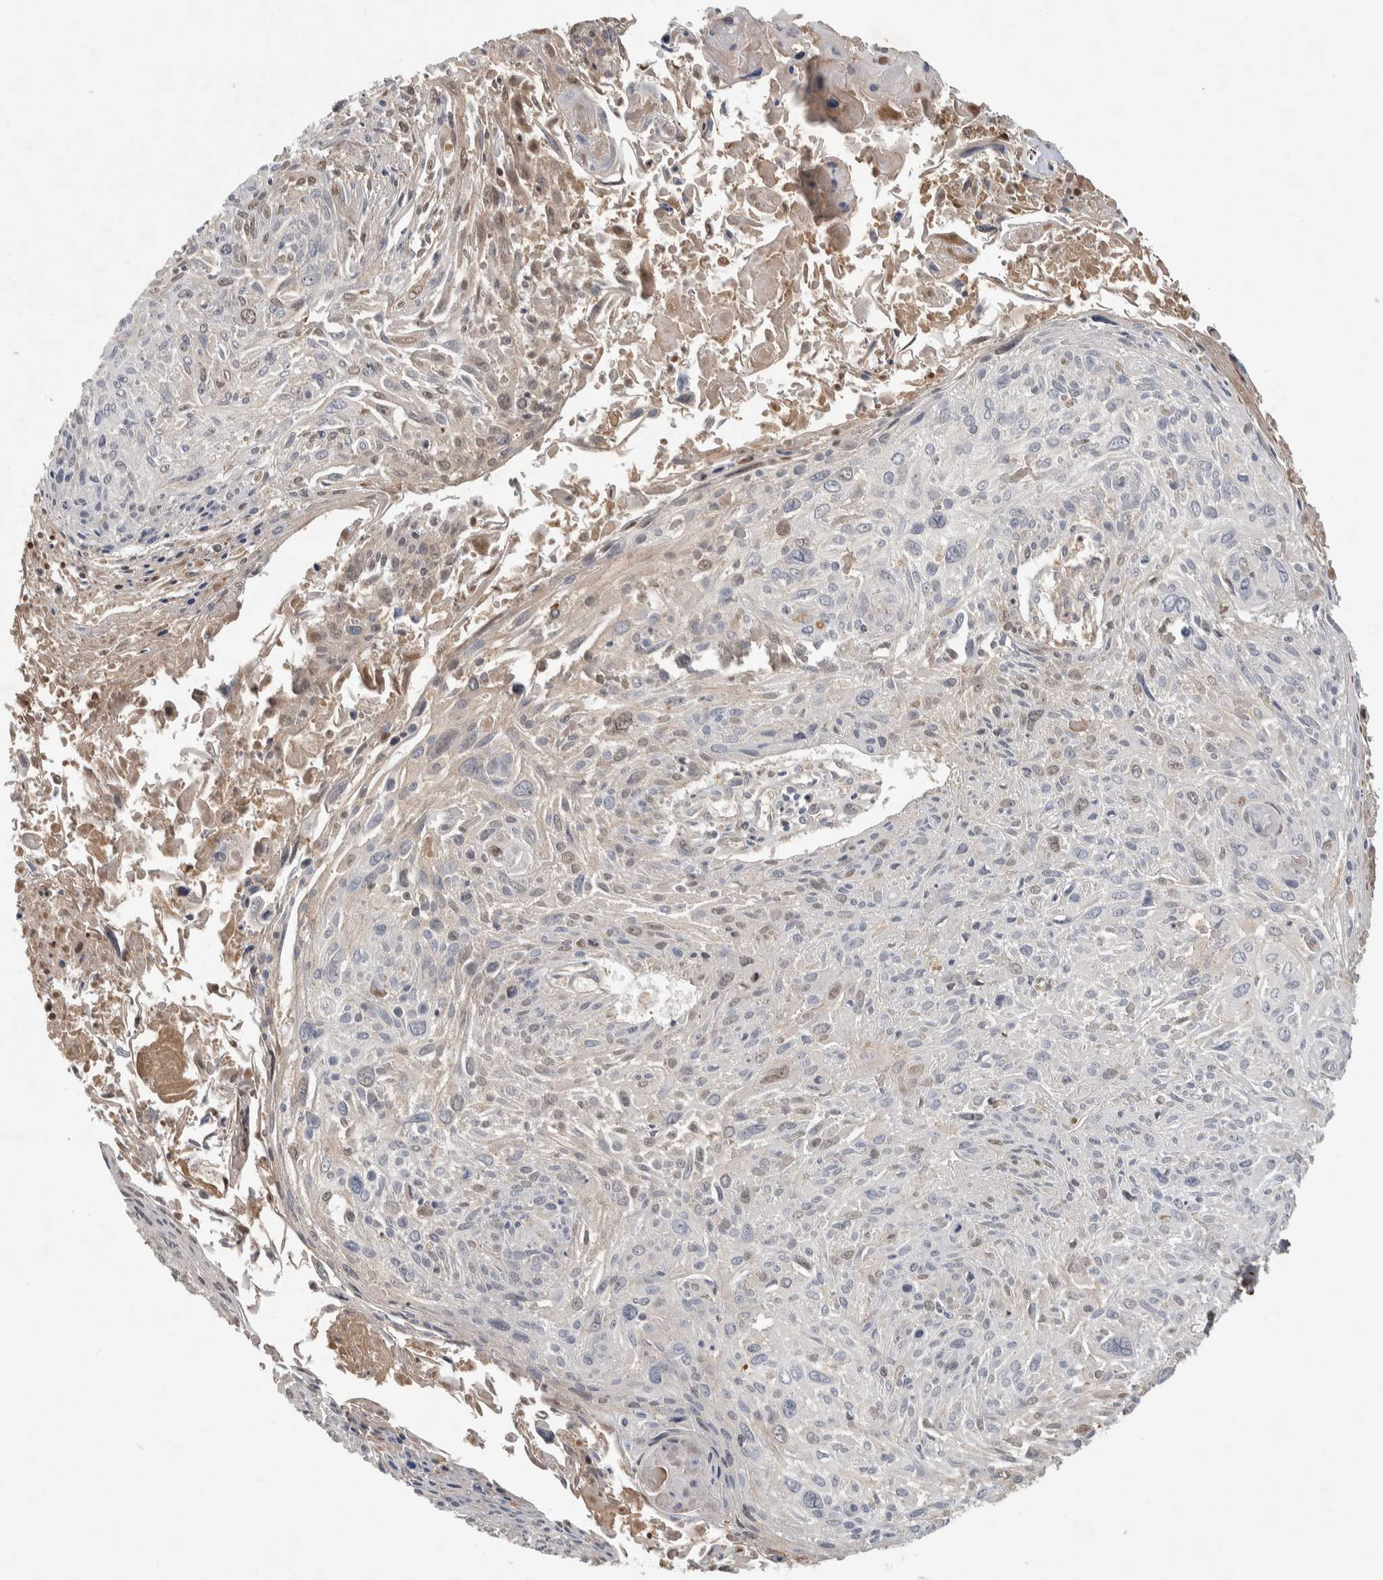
{"staining": {"intensity": "weak", "quantity": "<25%", "location": "nuclear"}, "tissue": "cervical cancer", "cell_type": "Tumor cells", "image_type": "cancer", "snomed": [{"axis": "morphology", "description": "Squamous cell carcinoma, NOS"}, {"axis": "topography", "description": "Cervix"}], "caption": "An image of squamous cell carcinoma (cervical) stained for a protein demonstrates no brown staining in tumor cells.", "gene": "CHRM3", "patient": {"sex": "female", "age": 51}}